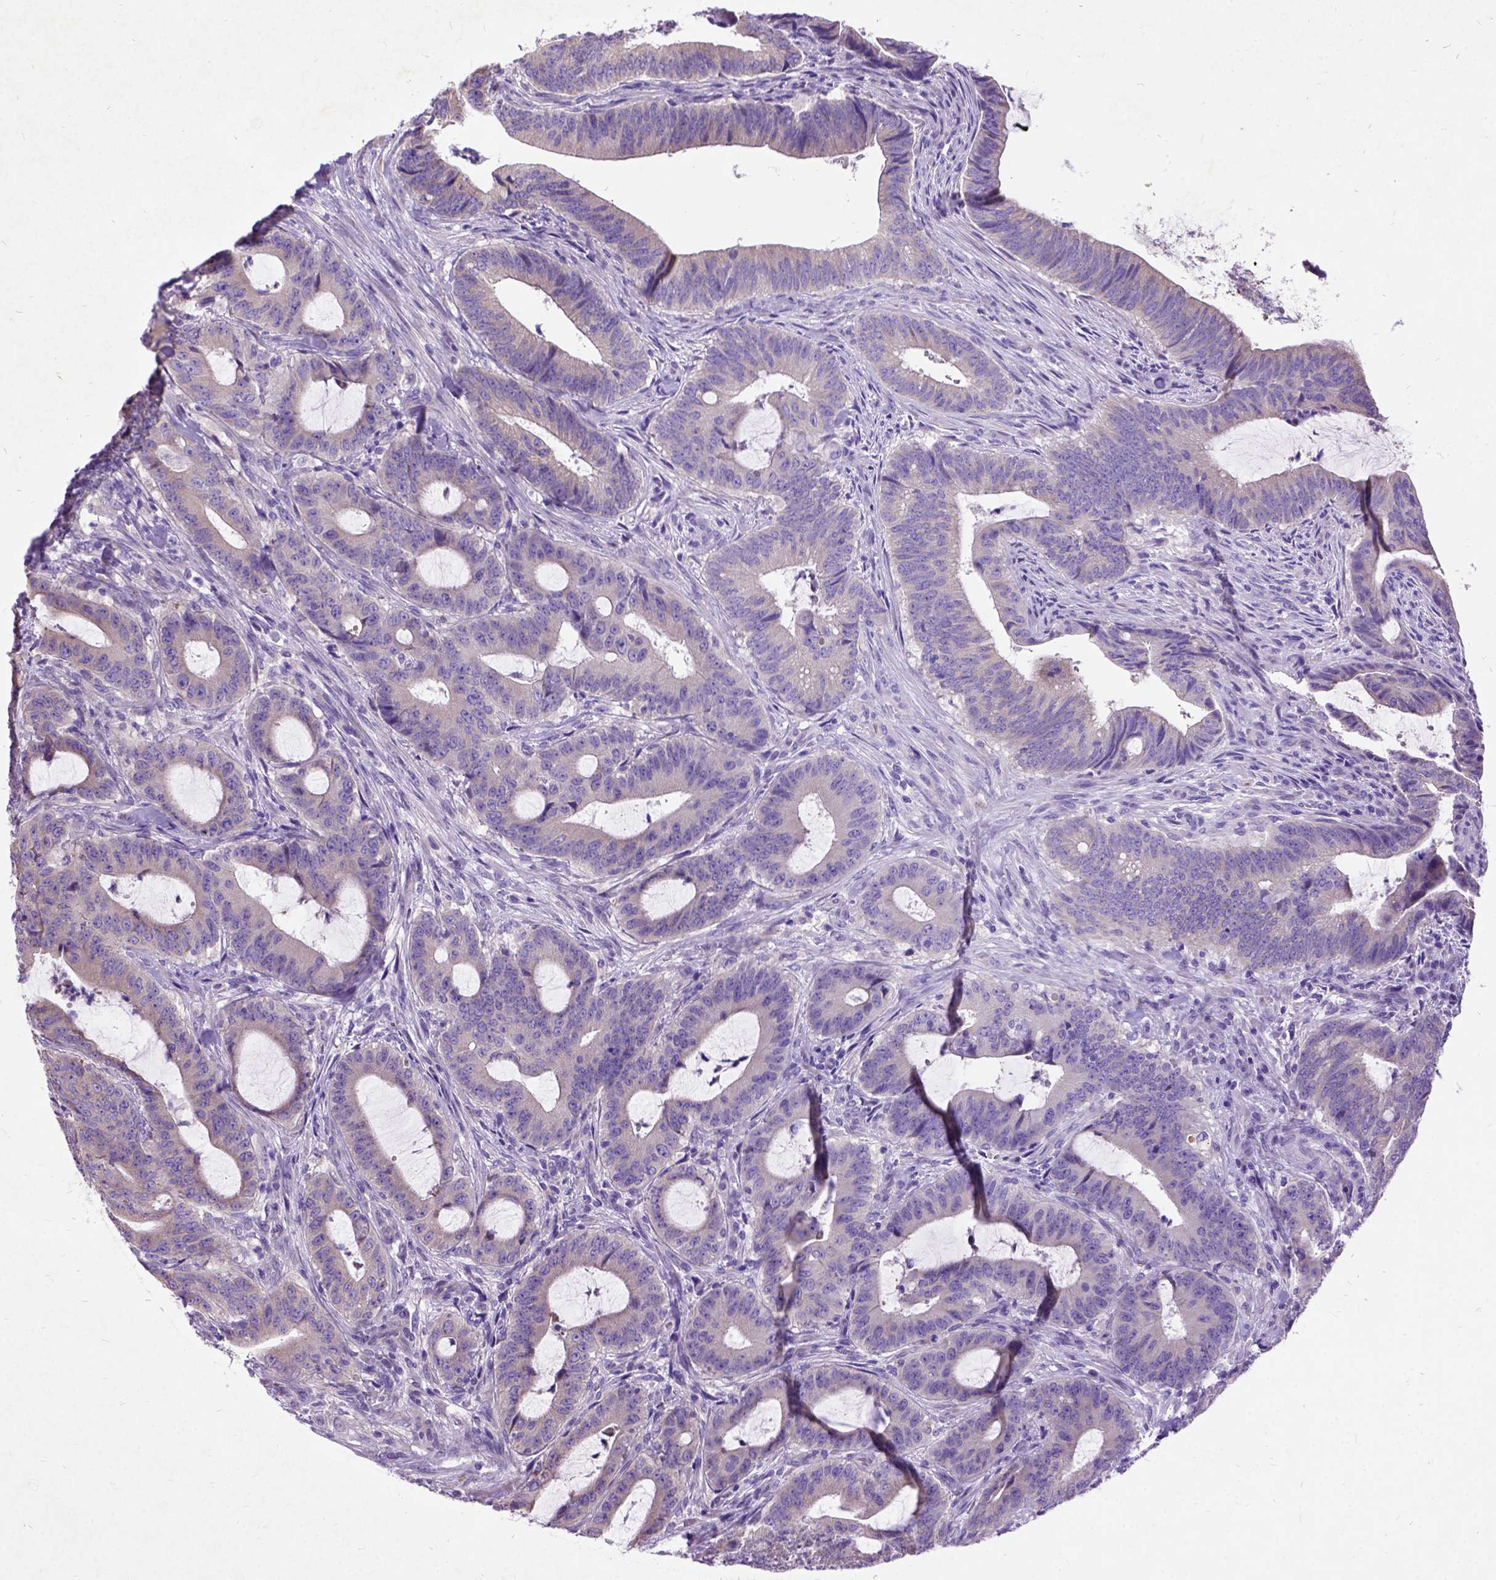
{"staining": {"intensity": "negative", "quantity": "none", "location": "none"}, "tissue": "colorectal cancer", "cell_type": "Tumor cells", "image_type": "cancer", "snomed": [{"axis": "morphology", "description": "Adenocarcinoma, NOS"}, {"axis": "topography", "description": "Colon"}], "caption": "Colorectal adenocarcinoma stained for a protein using immunohistochemistry (IHC) demonstrates no staining tumor cells.", "gene": "CFAP54", "patient": {"sex": "female", "age": 43}}